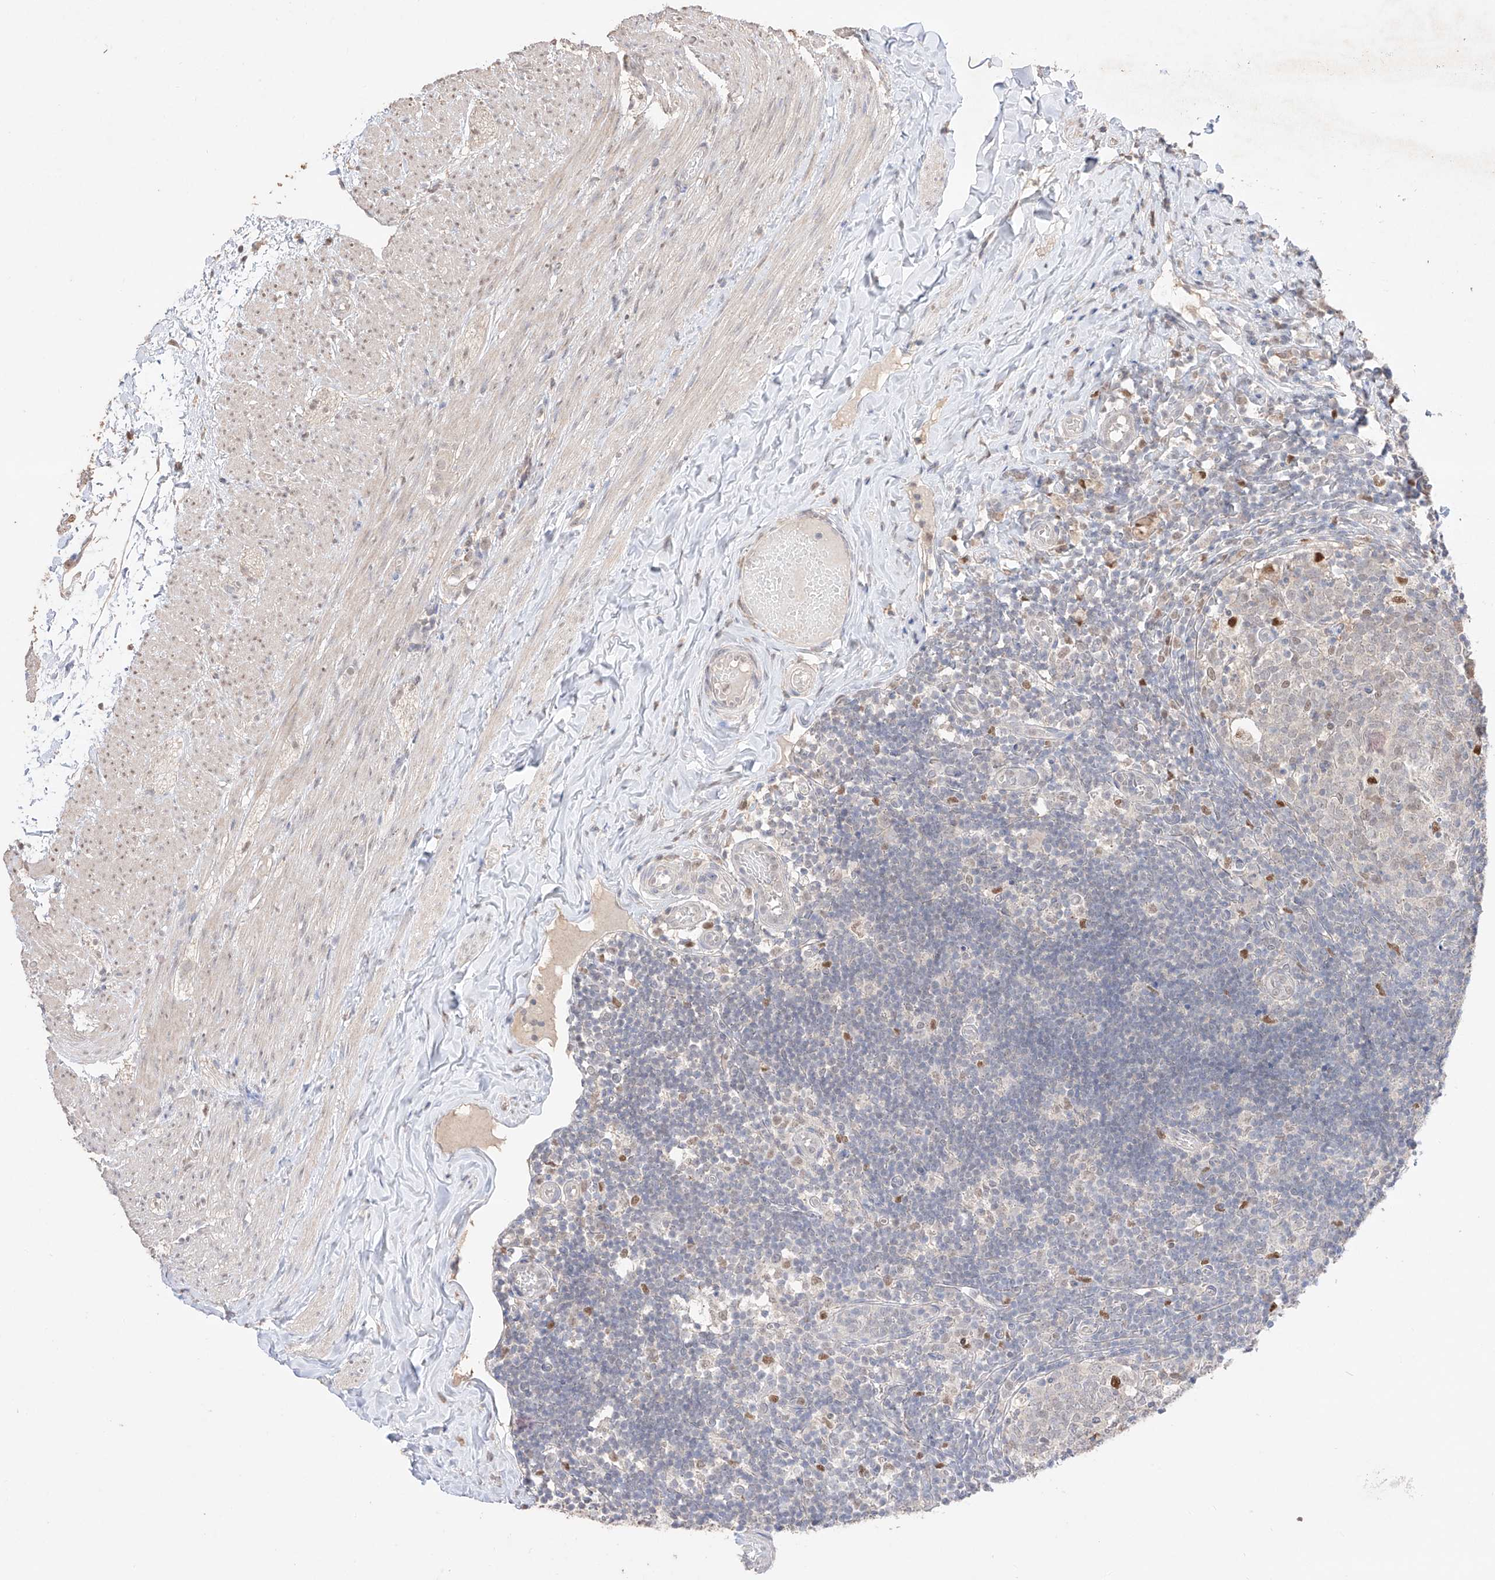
{"staining": {"intensity": "moderate", "quantity": "25%-75%", "location": "nuclear"}, "tissue": "appendix", "cell_type": "Glandular cells", "image_type": "normal", "snomed": [{"axis": "morphology", "description": "Normal tissue, NOS"}, {"axis": "topography", "description": "Appendix"}], "caption": "IHC of normal appendix shows medium levels of moderate nuclear positivity in about 25%-75% of glandular cells. Using DAB (brown) and hematoxylin (blue) stains, captured at high magnification using brightfield microscopy.", "gene": "APIP", "patient": {"sex": "male", "age": 8}}